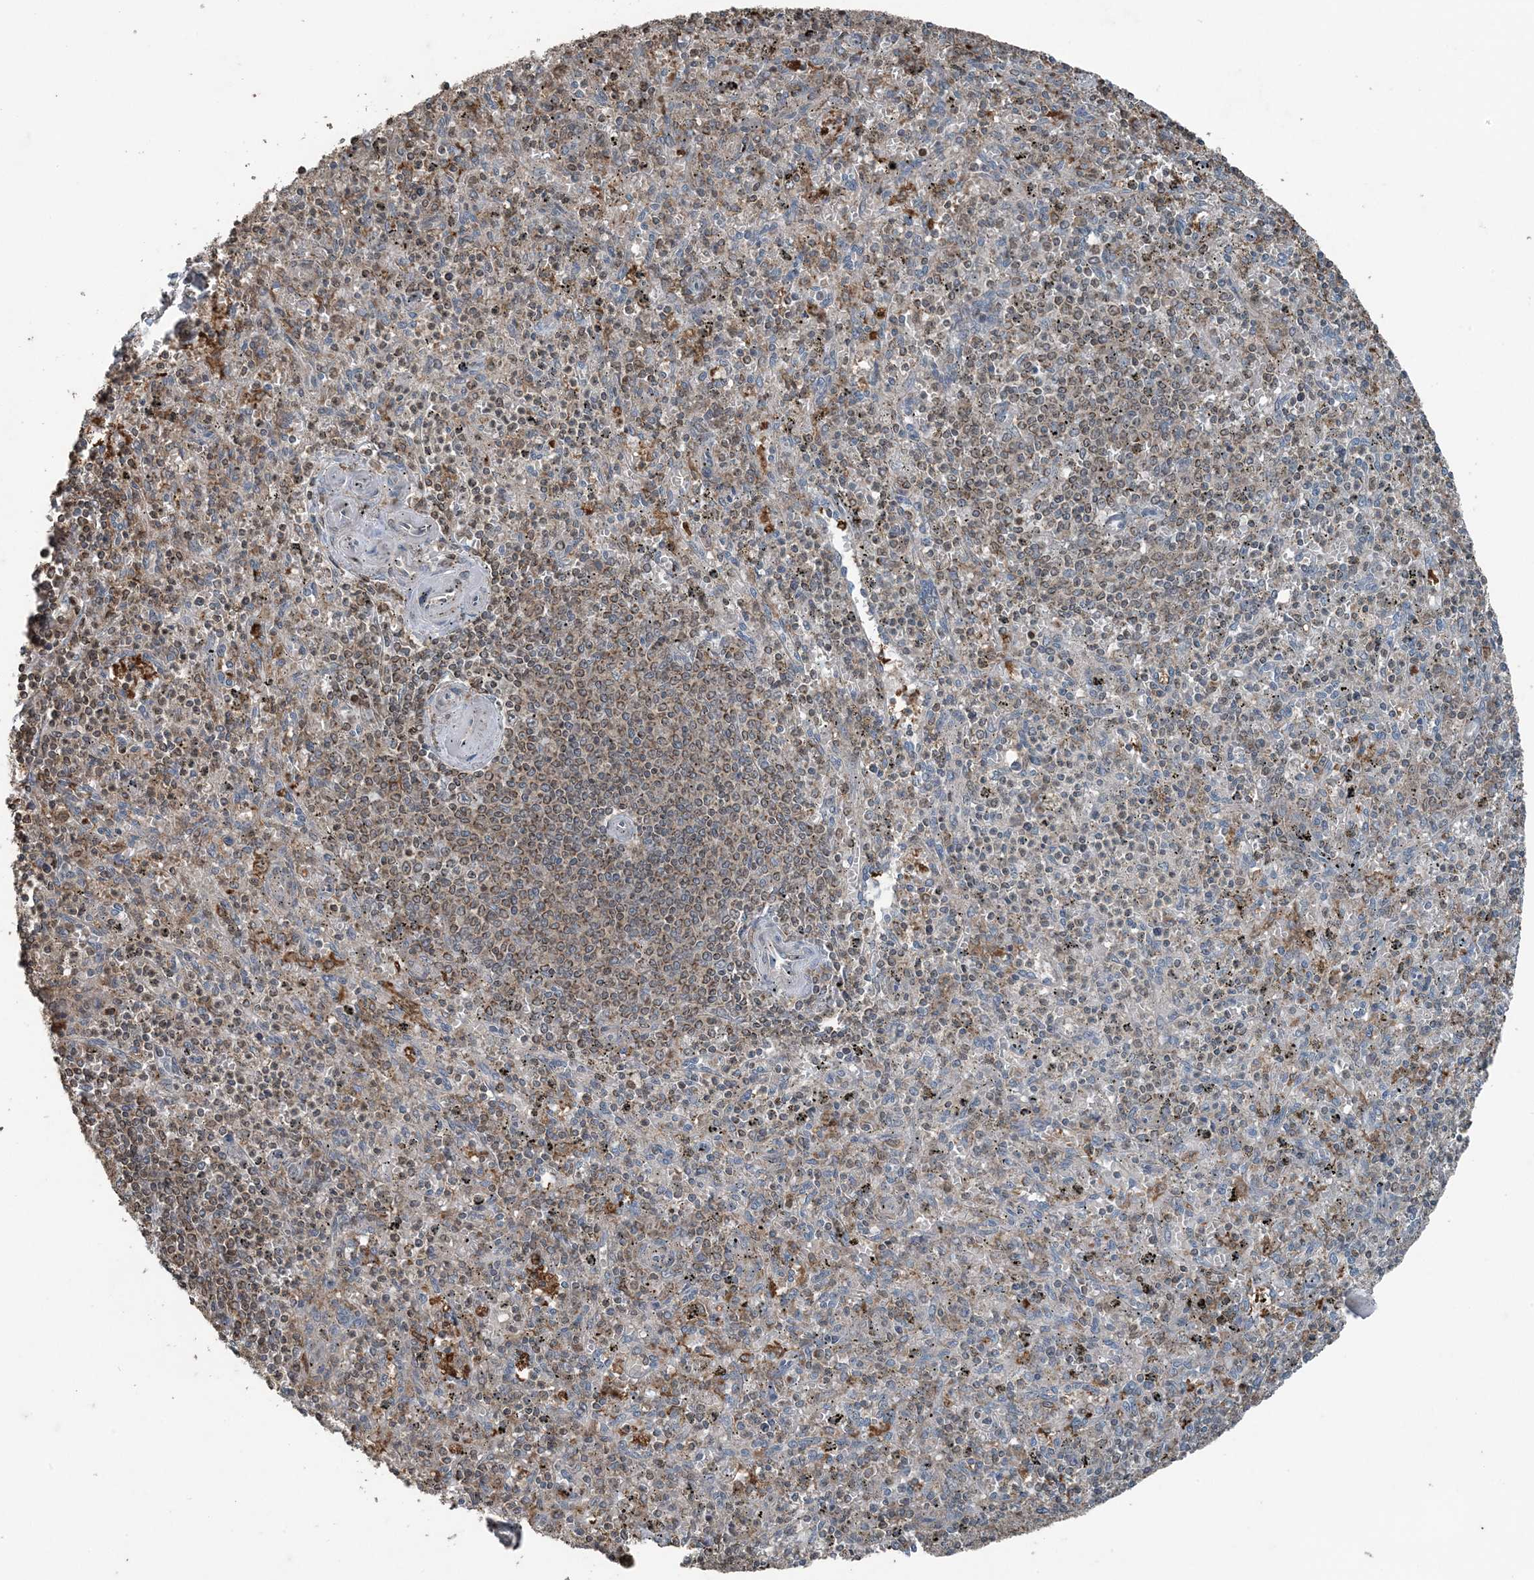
{"staining": {"intensity": "moderate", "quantity": "<25%", "location": "cytoplasmic/membranous"}, "tissue": "spleen", "cell_type": "Cells in red pulp", "image_type": "normal", "snomed": [{"axis": "morphology", "description": "Normal tissue, NOS"}, {"axis": "topography", "description": "Spleen"}], "caption": "The image exhibits a brown stain indicating the presence of a protein in the cytoplasmic/membranous of cells in red pulp in spleen. (DAB = brown stain, brightfield microscopy at high magnification).", "gene": "GNL1", "patient": {"sex": "male", "age": 72}}